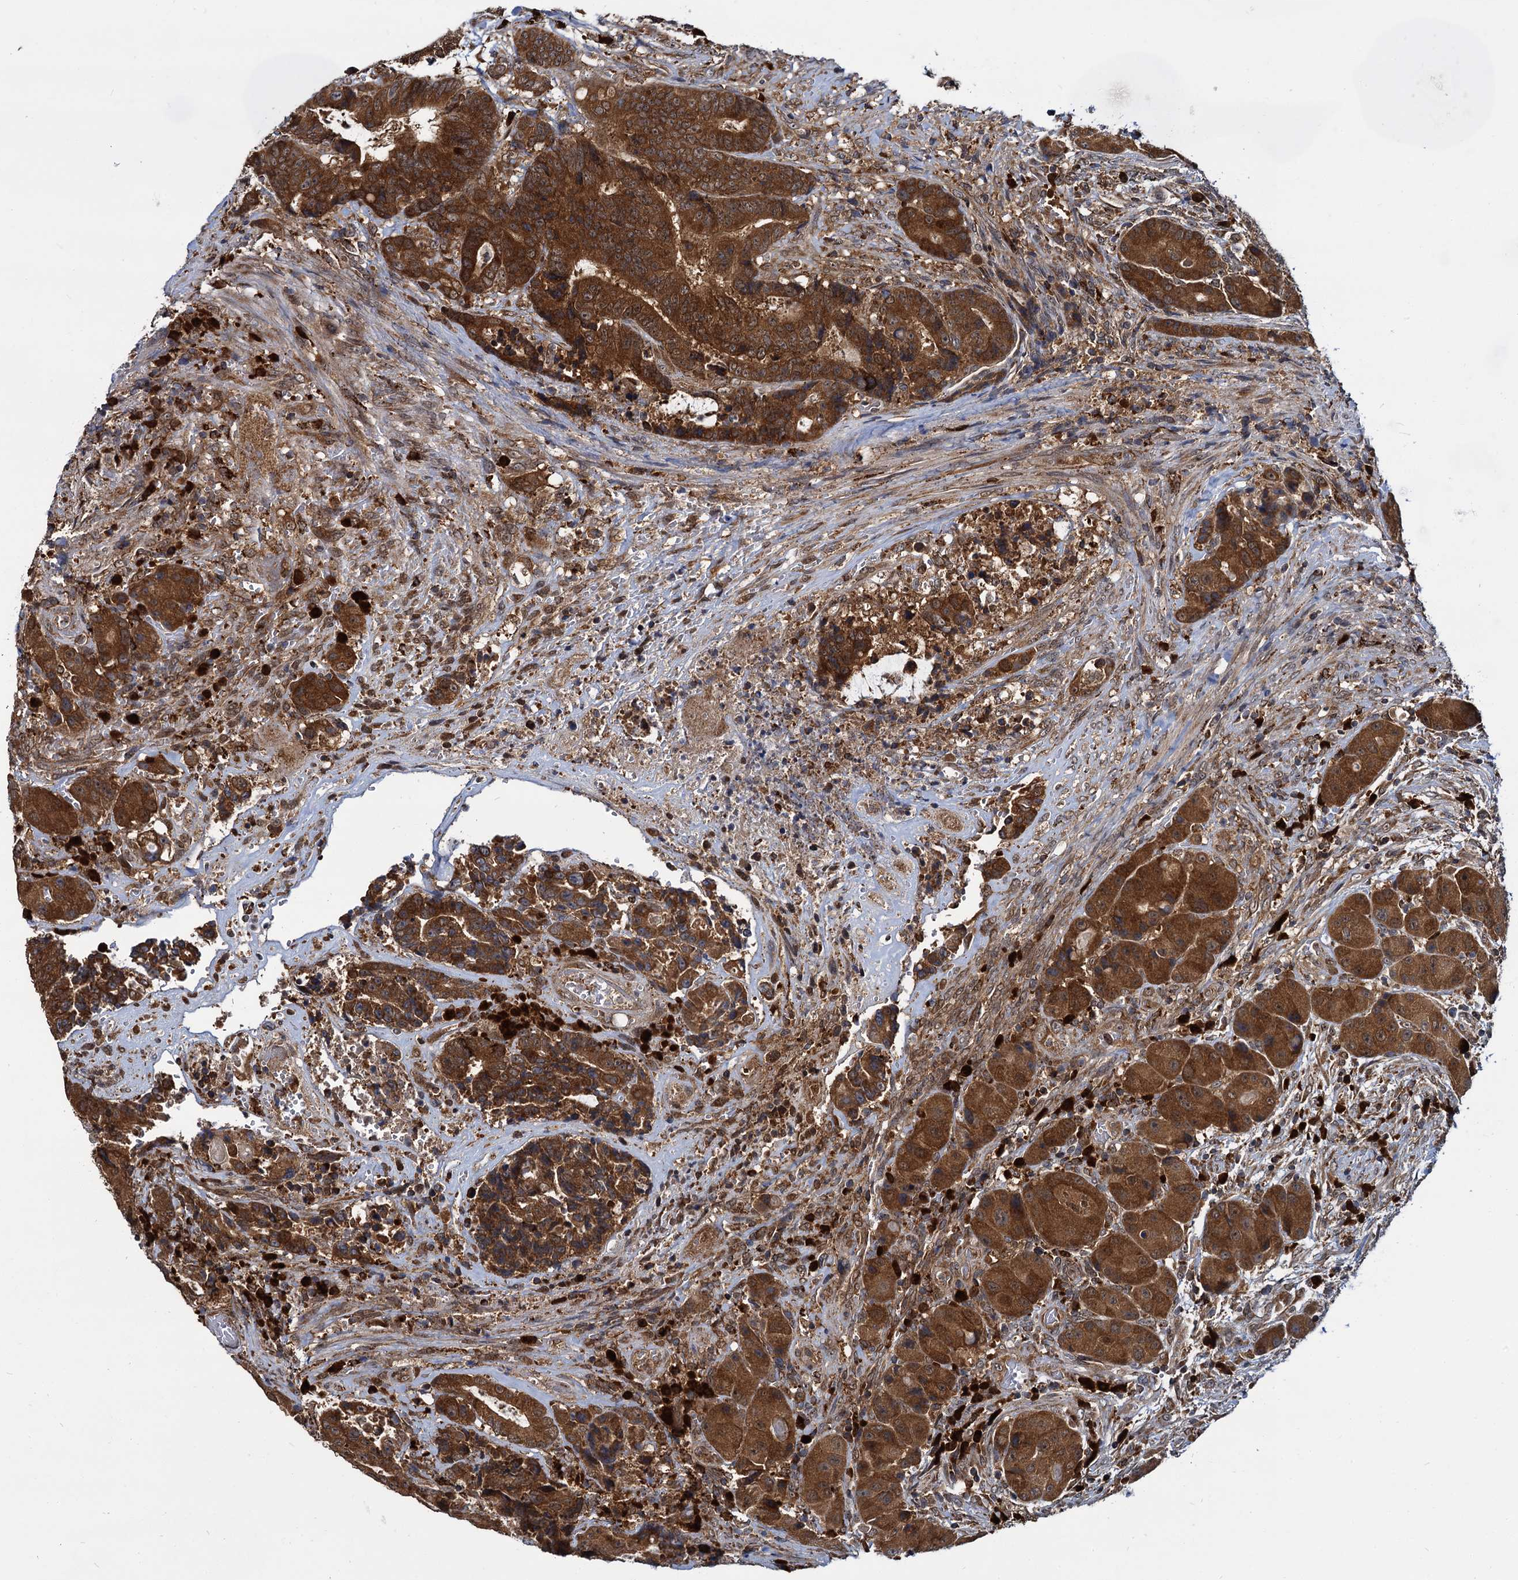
{"staining": {"intensity": "strong", "quantity": ">75%", "location": "cytoplasmic/membranous"}, "tissue": "colorectal cancer", "cell_type": "Tumor cells", "image_type": "cancer", "snomed": [{"axis": "morphology", "description": "Adenocarcinoma, NOS"}, {"axis": "topography", "description": "Rectum"}], "caption": "This micrograph displays IHC staining of human colorectal cancer, with high strong cytoplasmic/membranous positivity in approximately >75% of tumor cells.", "gene": "UFM1", "patient": {"sex": "male", "age": 69}}